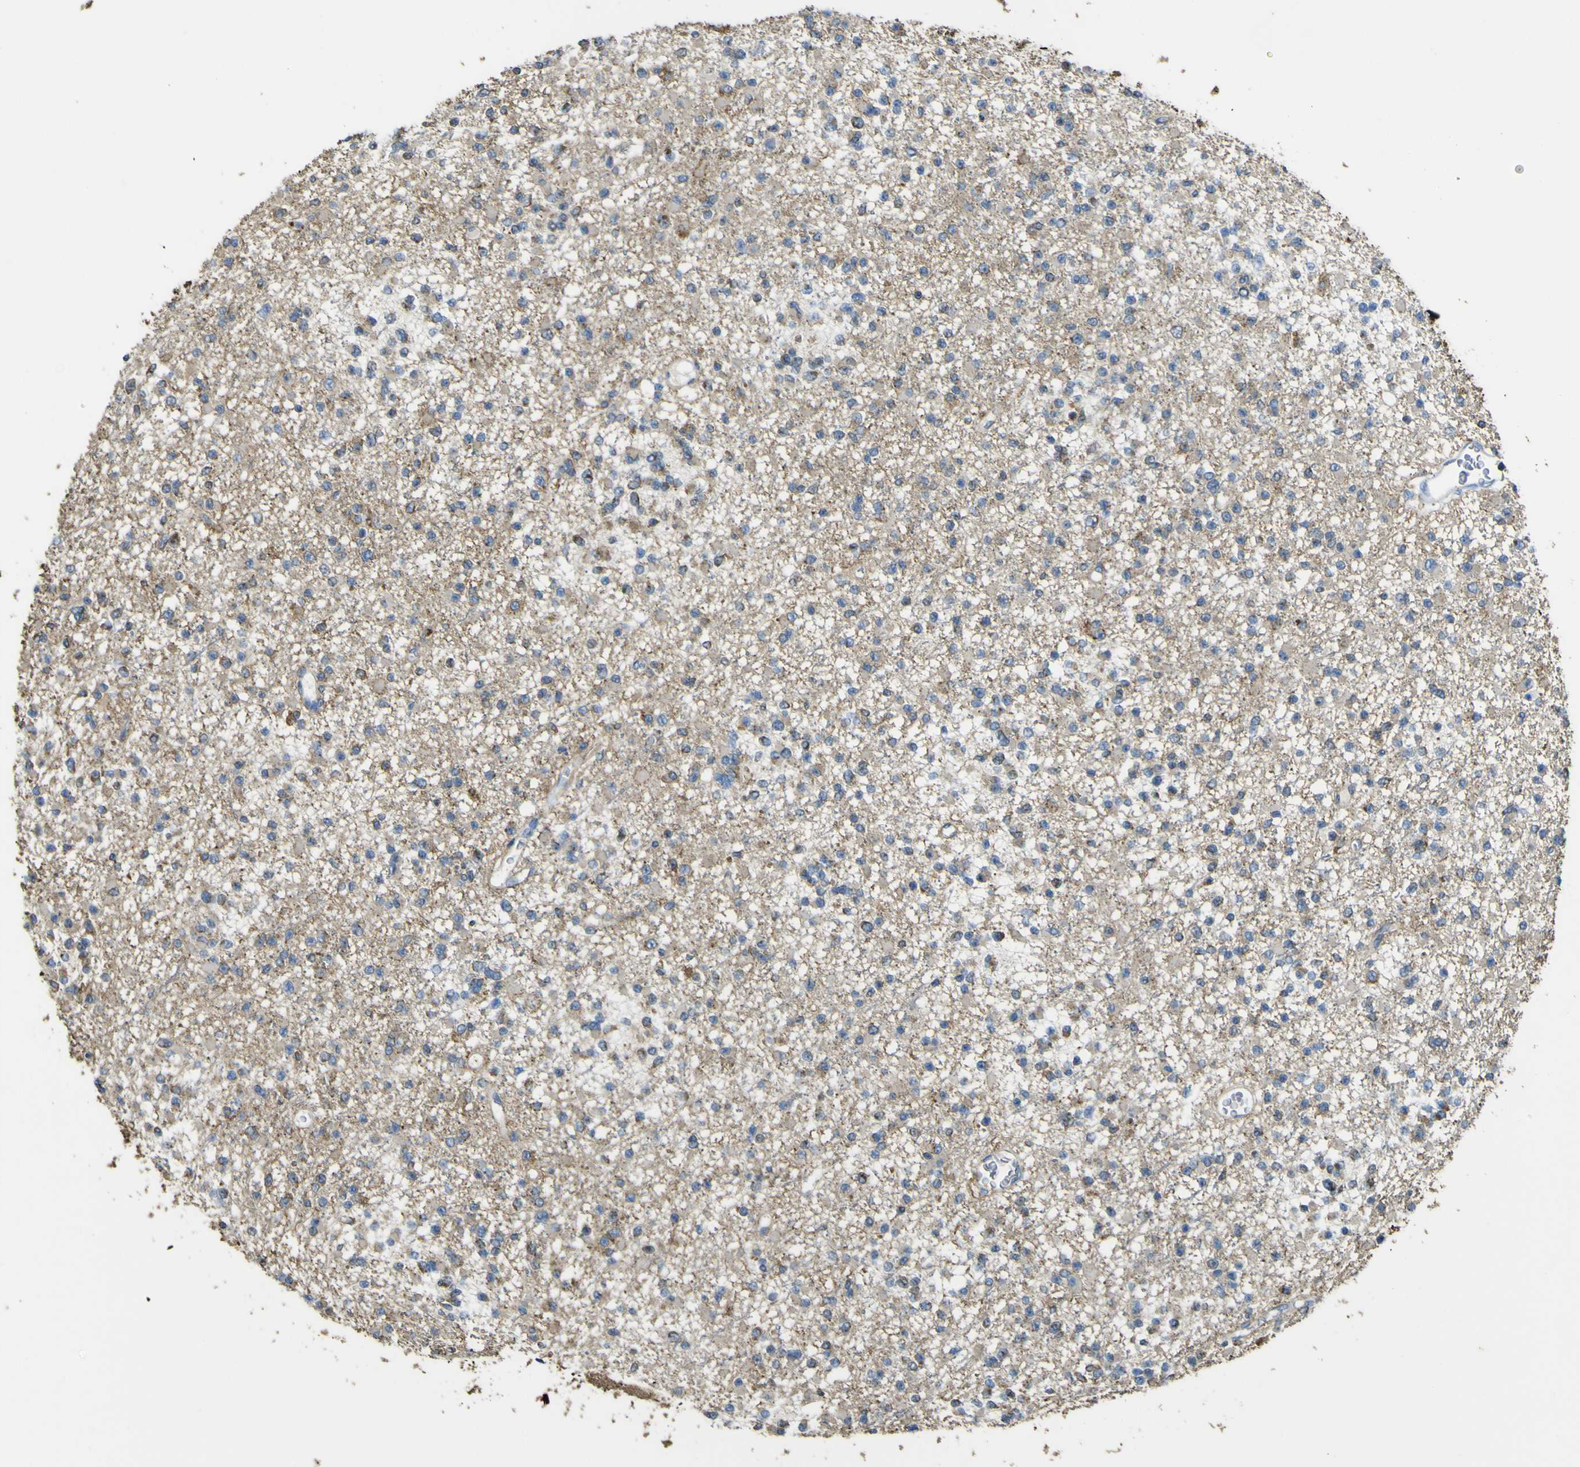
{"staining": {"intensity": "negative", "quantity": "none", "location": "none"}, "tissue": "glioma", "cell_type": "Tumor cells", "image_type": "cancer", "snomed": [{"axis": "morphology", "description": "Glioma, malignant, Low grade"}, {"axis": "topography", "description": "Brain"}], "caption": "DAB immunohistochemical staining of human glioma exhibits no significant staining in tumor cells.", "gene": "ACSL3", "patient": {"sex": "female", "age": 22}}